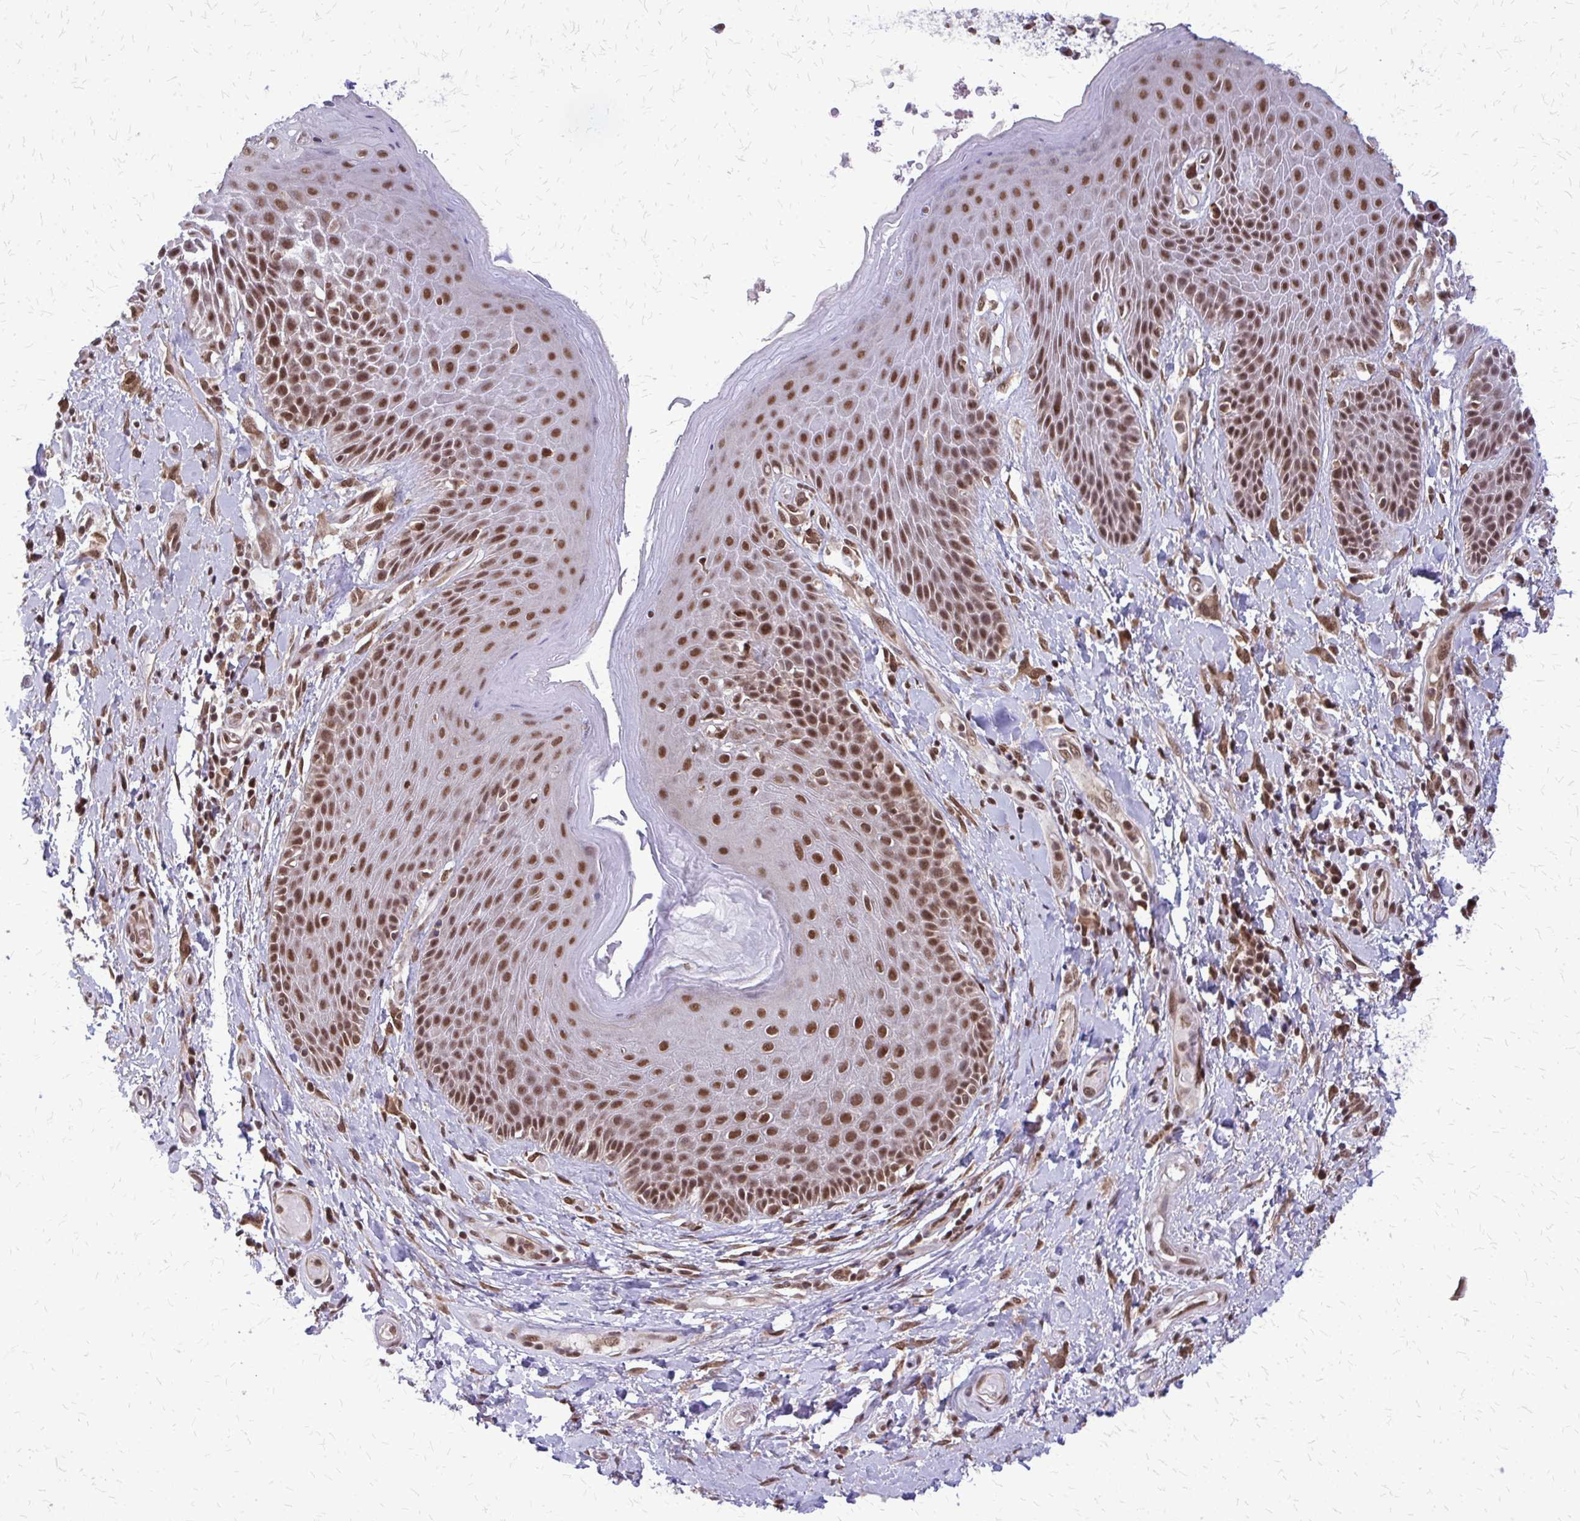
{"staining": {"intensity": "moderate", "quantity": ">75%", "location": "nuclear"}, "tissue": "skin", "cell_type": "Epidermal cells", "image_type": "normal", "snomed": [{"axis": "morphology", "description": "Normal tissue, NOS"}, {"axis": "topography", "description": "Anal"}, {"axis": "topography", "description": "Peripheral nerve tissue"}], "caption": "Immunohistochemistry (IHC) histopathology image of unremarkable skin: skin stained using IHC shows medium levels of moderate protein expression localized specifically in the nuclear of epidermal cells, appearing as a nuclear brown color.", "gene": "HDAC3", "patient": {"sex": "male", "age": 51}}